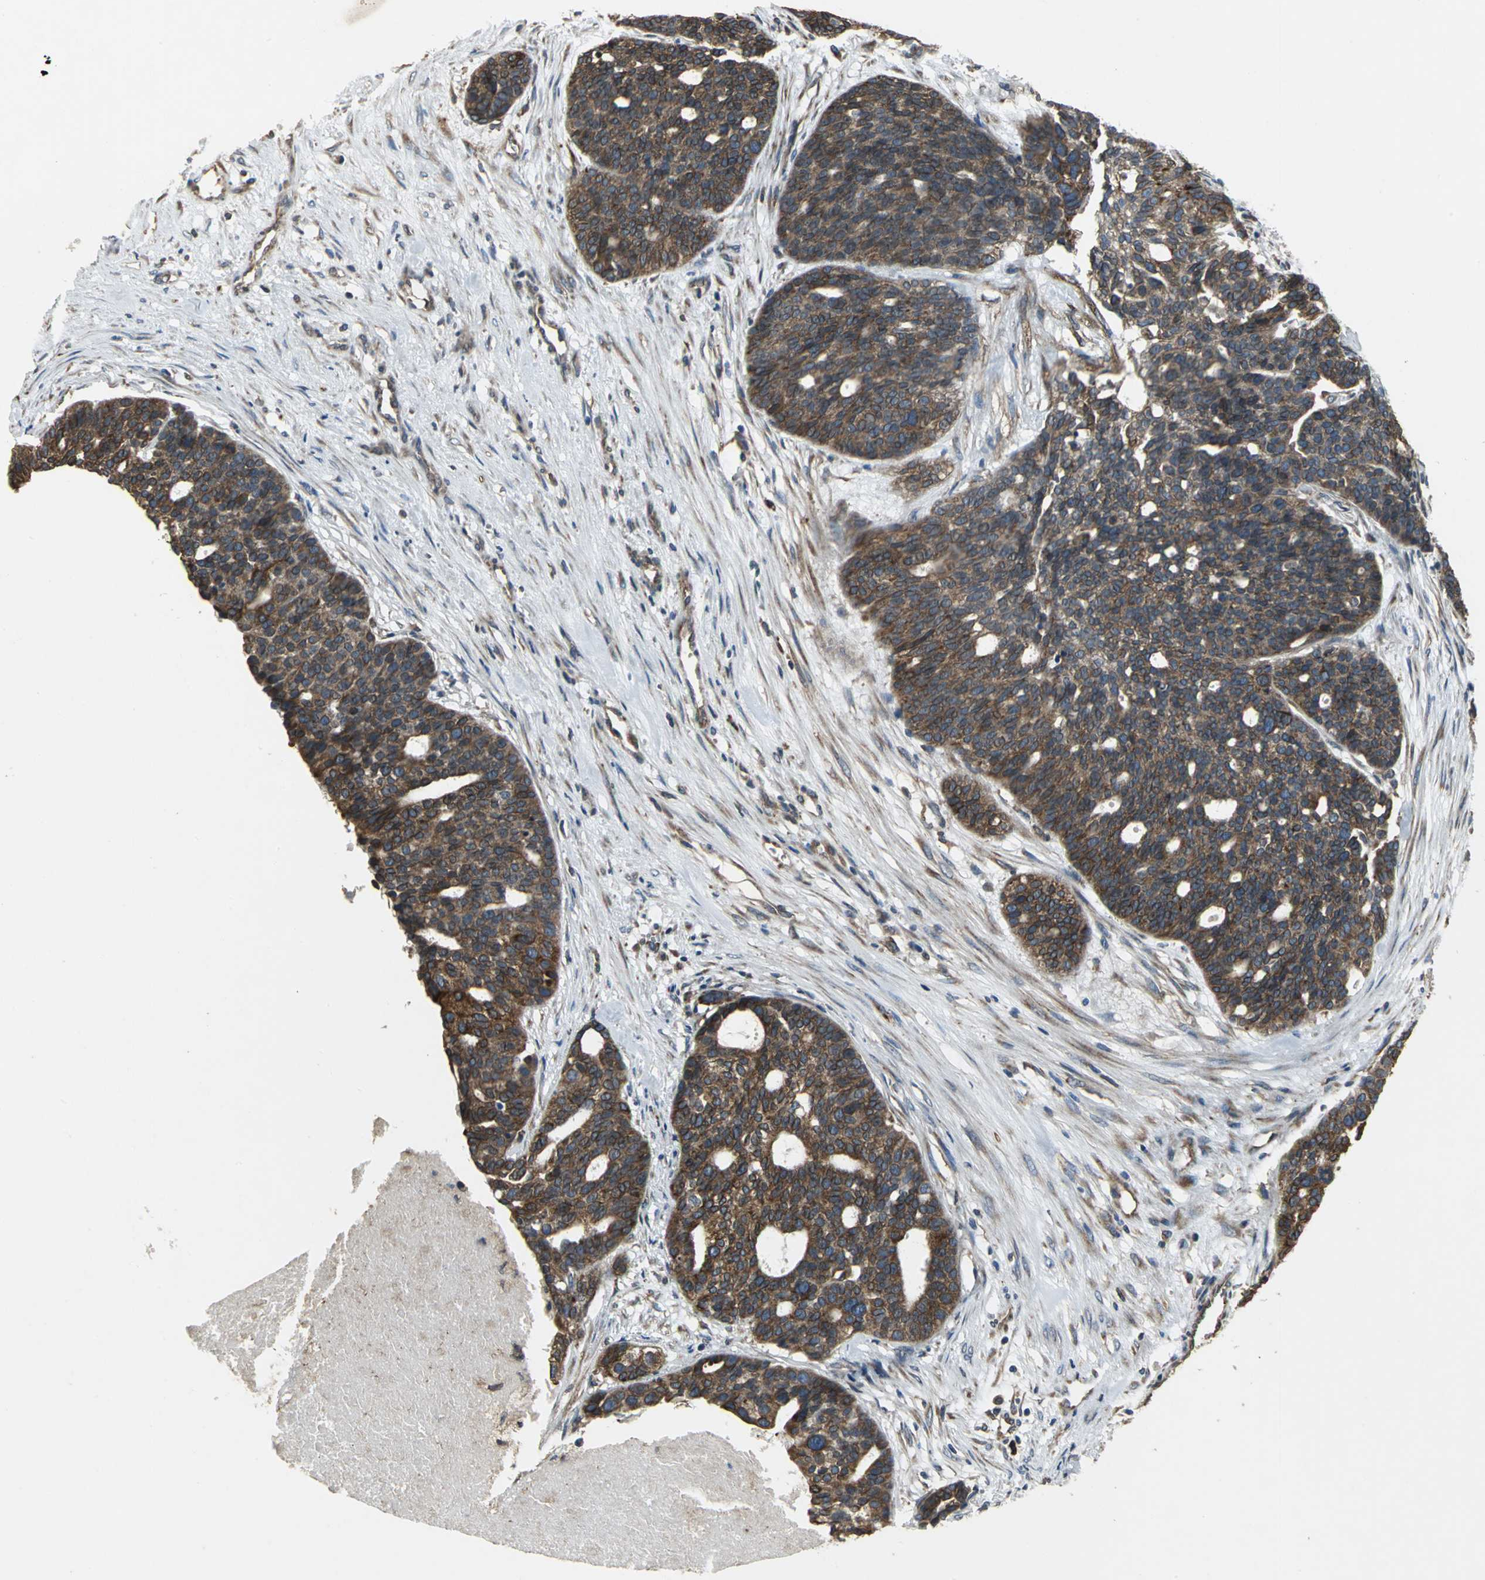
{"staining": {"intensity": "moderate", "quantity": ">75%", "location": "cytoplasmic/membranous"}, "tissue": "ovarian cancer", "cell_type": "Tumor cells", "image_type": "cancer", "snomed": [{"axis": "morphology", "description": "Cystadenocarcinoma, serous, NOS"}, {"axis": "topography", "description": "Ovary"}], "caption": "The micrograph displays staining of ovarian cancer, revealing moderate cytoplasmic/membranous protein expression (brown color) within tumor cells. The protein of interest is stained brown, and the nuclei are stained in blue (DAB IHC with brightfield microscopy, high magnification).", "gene": "SYVN1", "patient": {"sex": "female", "age": 59}}